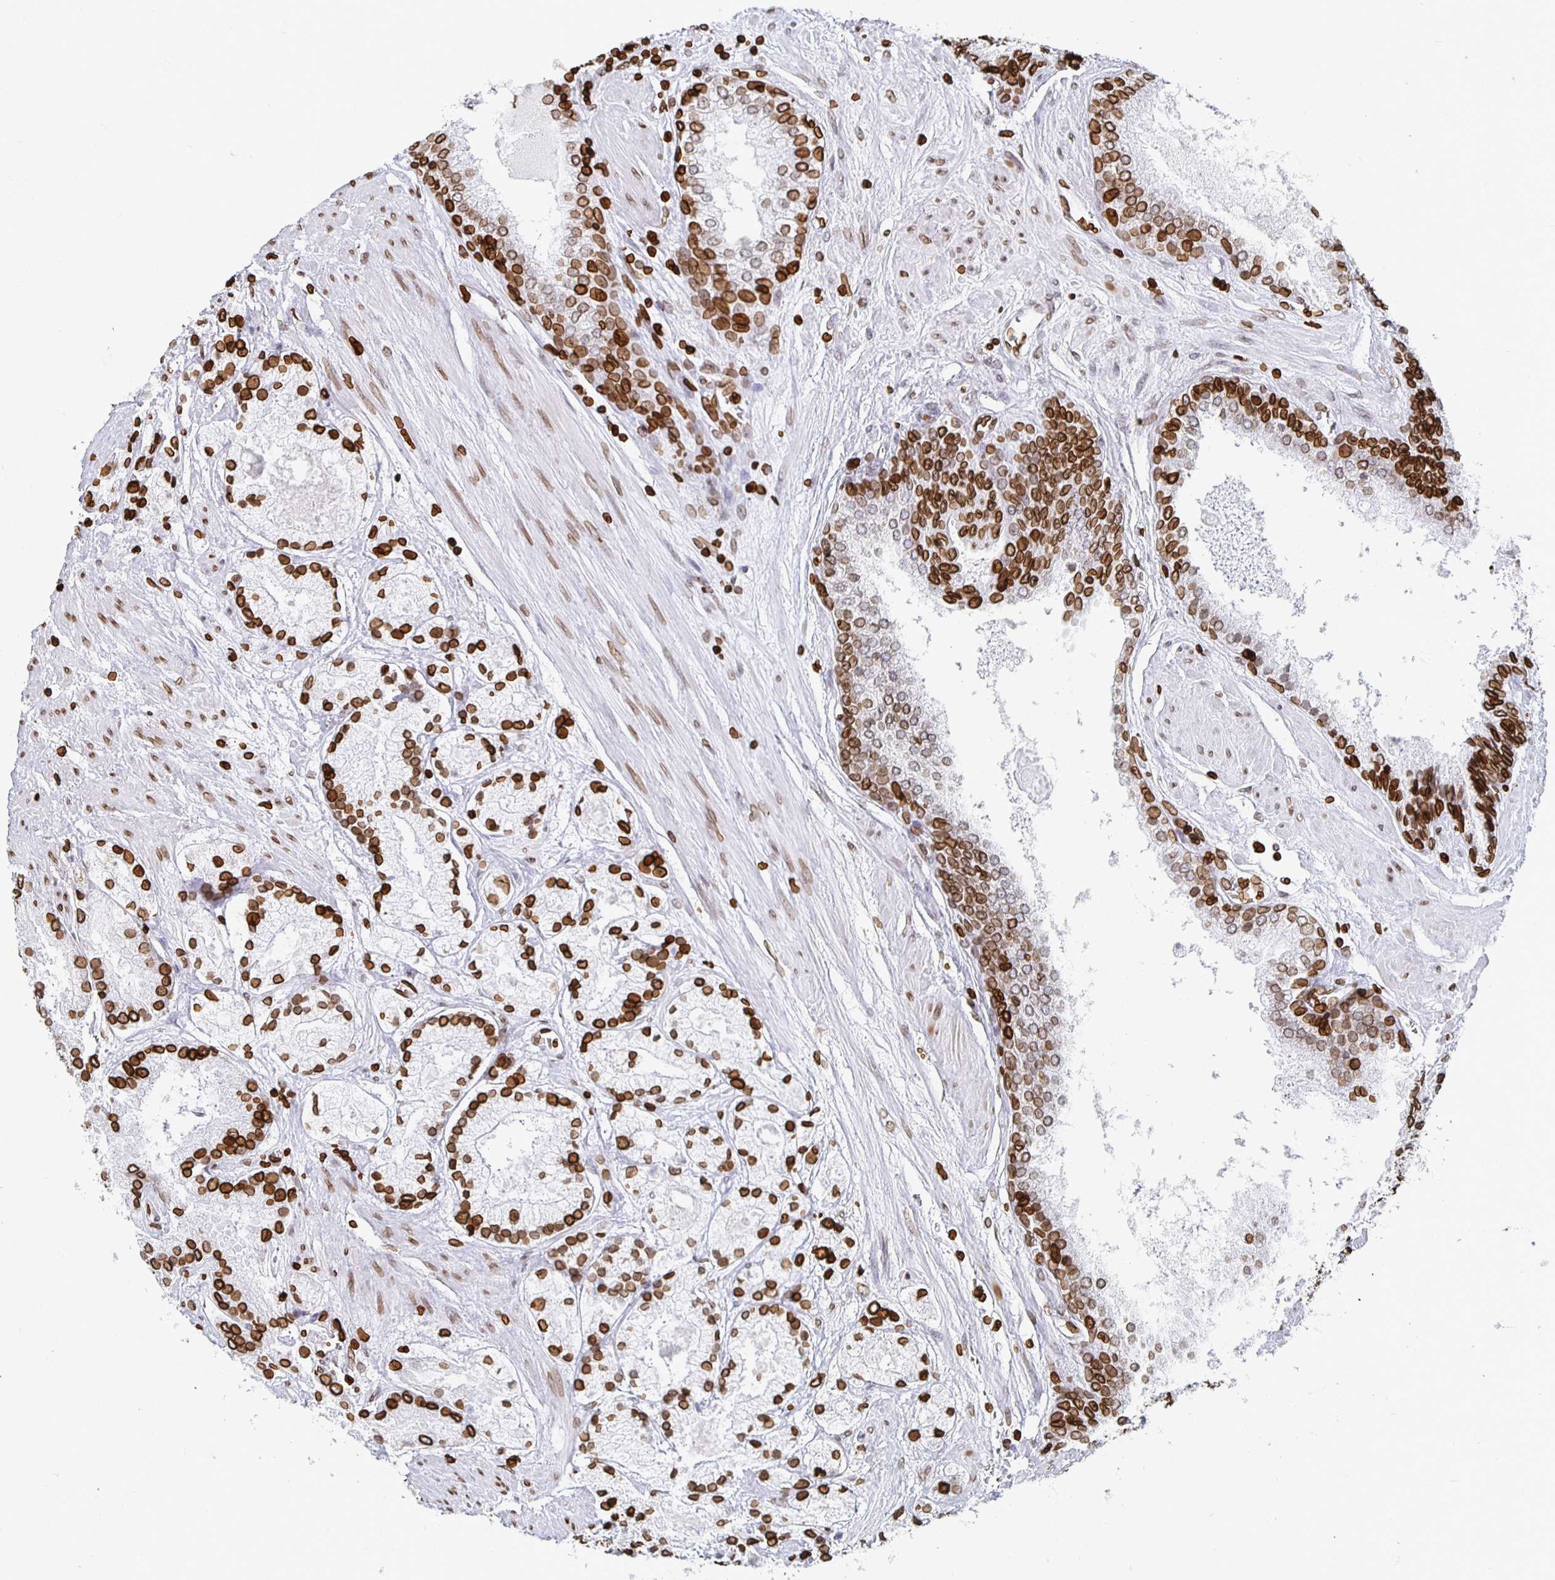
{"staining": {"intensity": "strong", "quantity": ">75%", "location": "cytoplasmic/membranous,nuclear"}, "tissue": "prostate cancer", "cell_type": "Tumor cells", "image_type": "cancer", "snomed": [{"axis": "morphology", "description": "Adenocarcinoma, High grade"}, {"axis": "topography", "description": "Prostate"}], "caption": "Immunohistochemical staining of human prostate high-grade adenocarcinoma reveals high levels of strong cytoplasmic/membranous and nuclear protein staining in approximately >75% of tumor cells.", "gene": "LMNB1", "patient": {"sex": "male", "age": 67}}